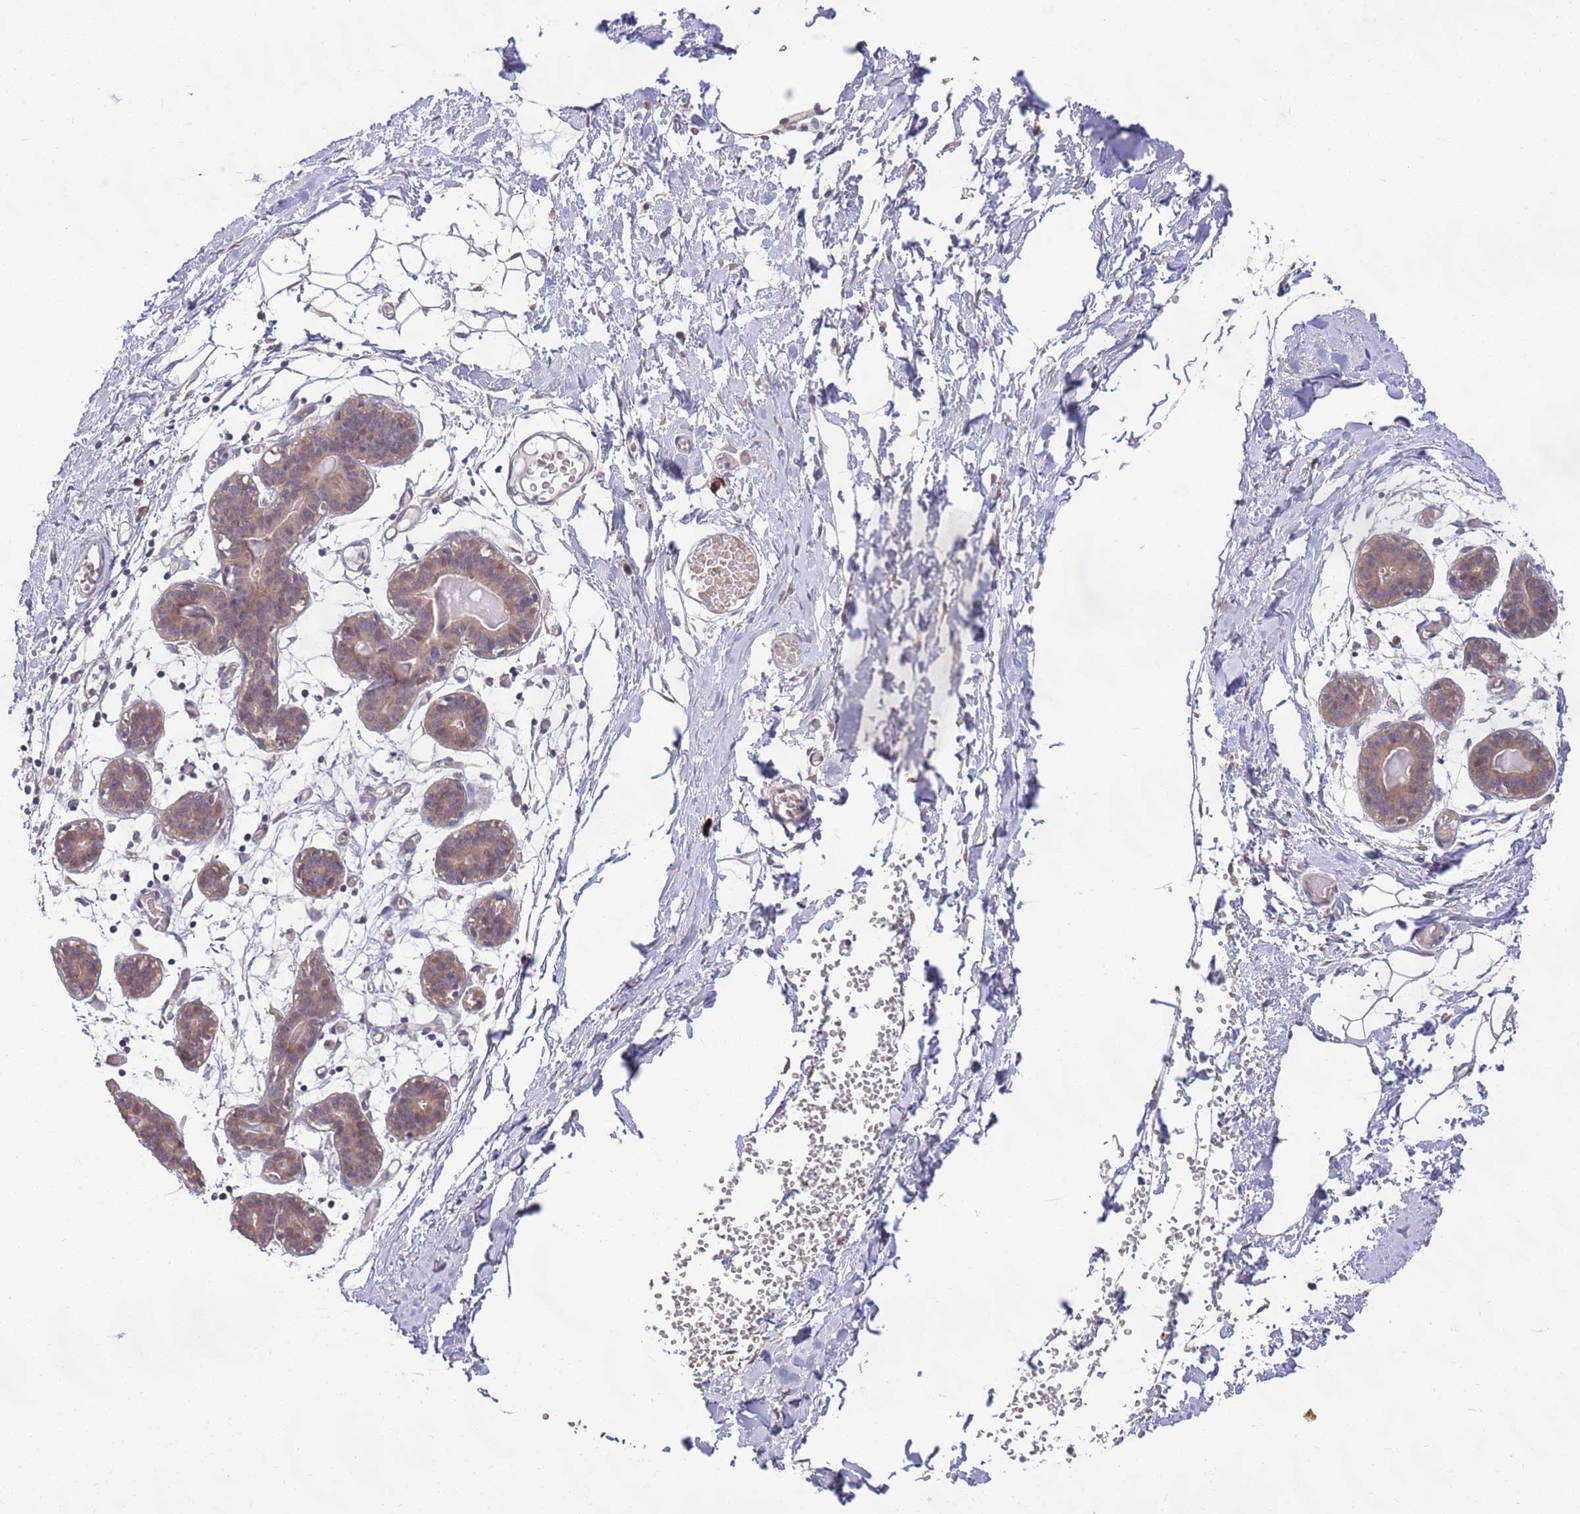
{"staining": {"intensity": "negative", "quantity": "none", "location": "none"}, "tissue": "breast", "cell_type": "Adipocytes", "image_type": "normal", "snomed": [{"axis": "morphology", "description": "Normal tissue, NOS"}, {"axis": "topography", "description": "Breast"}], "caption": "Adipocytes are negative for brown protein staining in unremarkable breast. Nuclei are stained in blue.", "gene": "MARVELD2", "patient": {"sex": "female", "age": 27}}